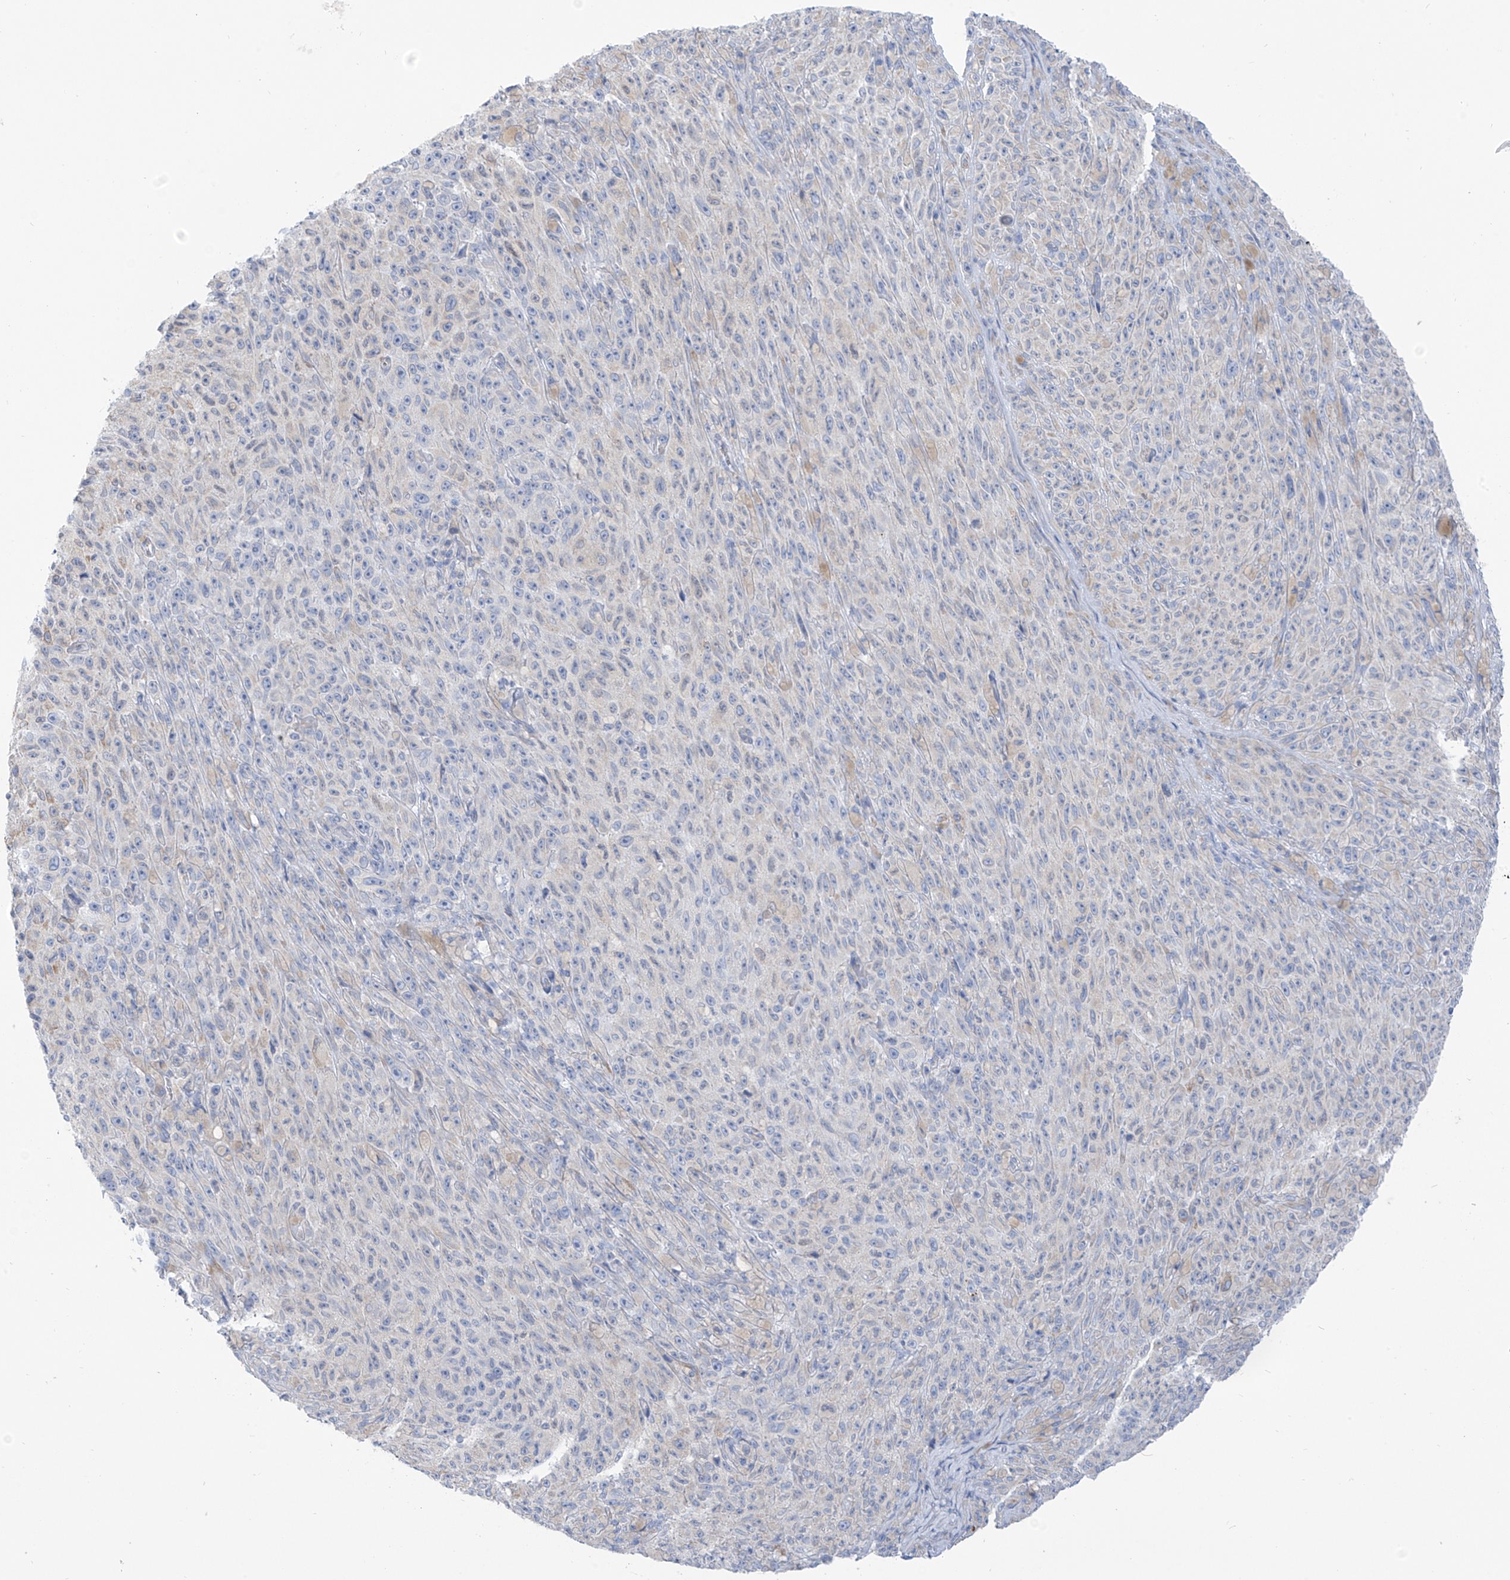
{"staining": {"intensity": "negative", "quantity": "none", "location": "none"}, "tissue": "melanoma", "cell_type": "Tumor cells", "image_type": "cancer", "snomed": [{"axis": "morphology", "description": "Malignant melanoma, NOS"}, {"axis": "topography", "description": "Skin"}], "caption": "Melanoma was stained to show a protein in brown. There is no significant staining in tumor cells.", "gene": "RCN2", "patient": {"sex": "female", "age": 82}}